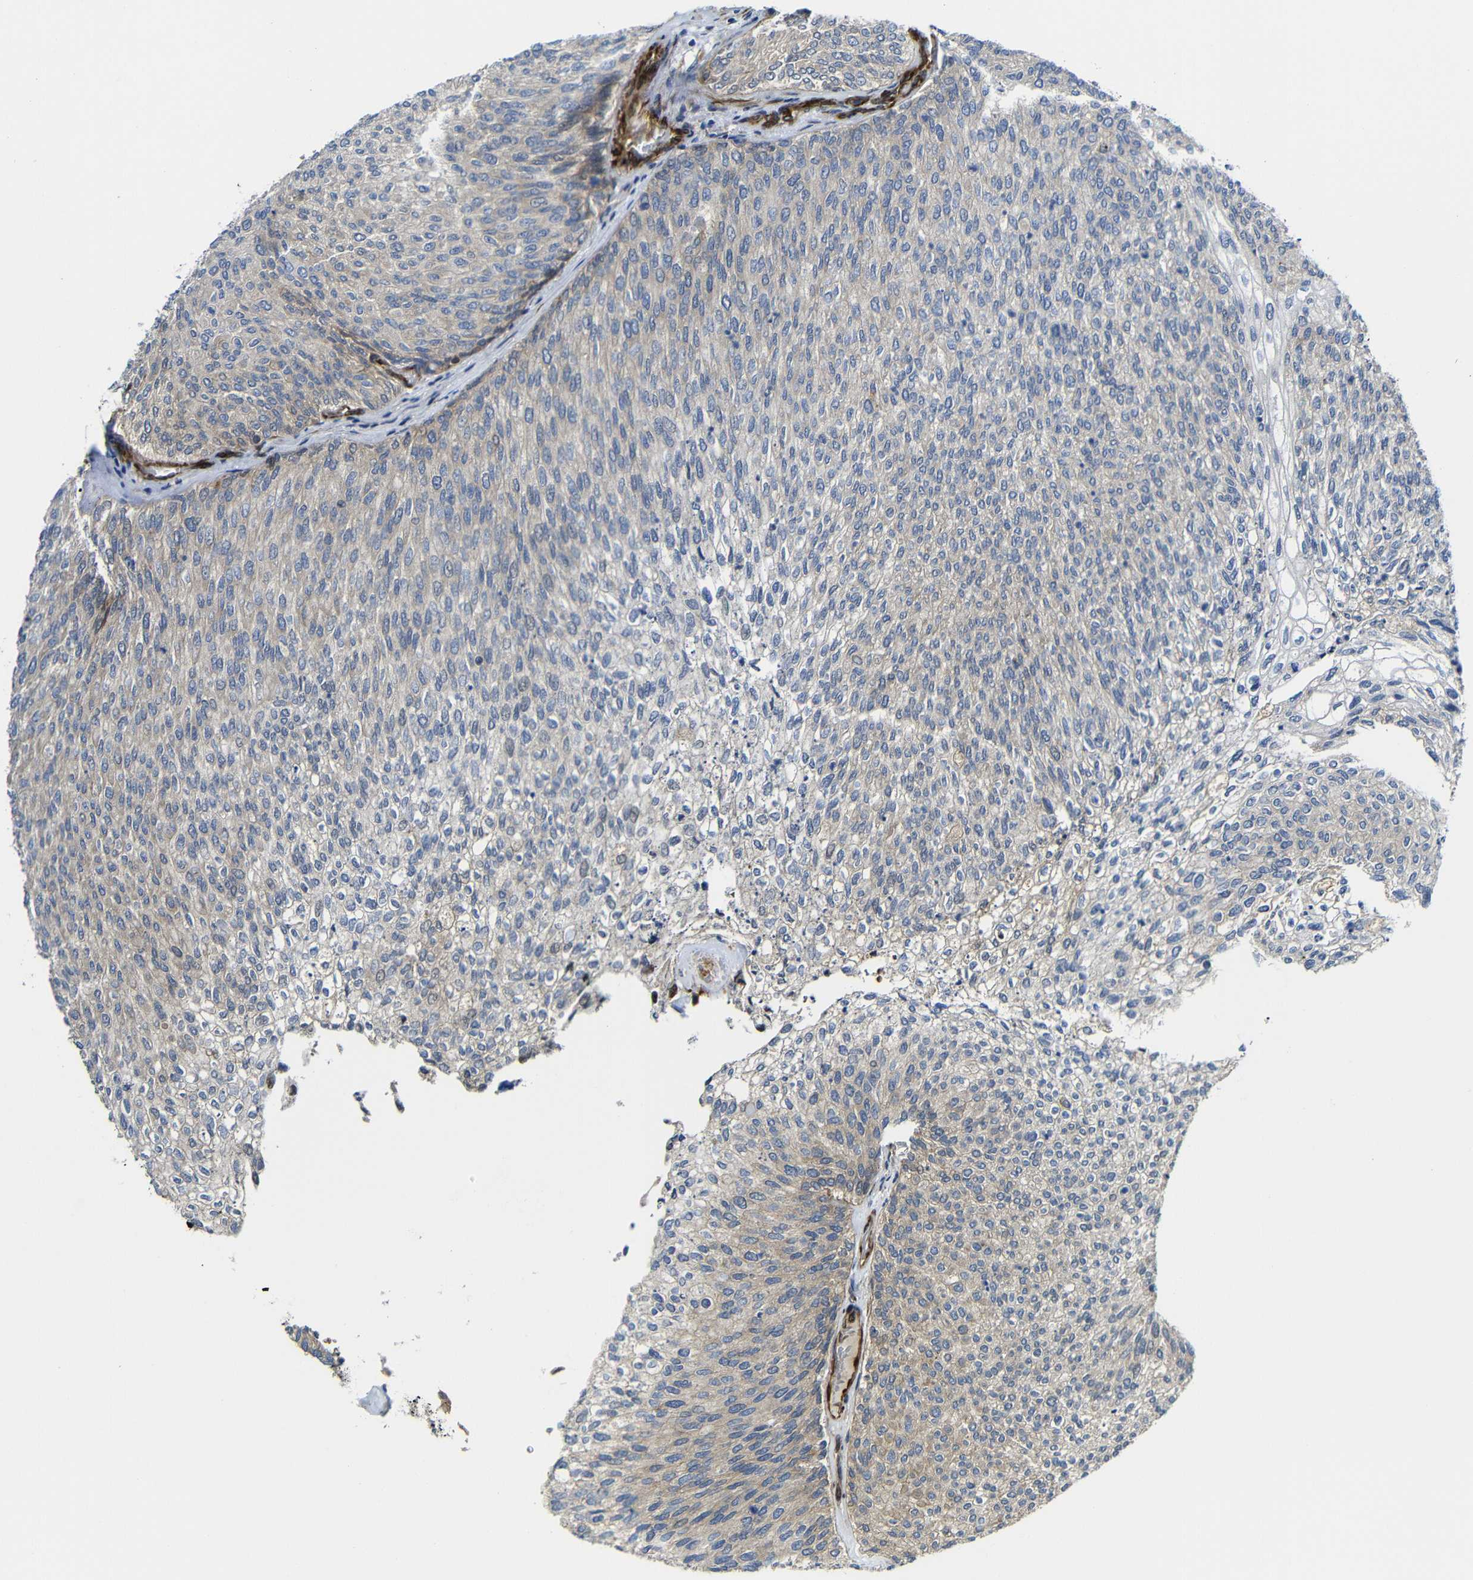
{"staining": {"intensity": "weak", "quantity": "<25%", "location": "cytoplasmic/membranous"}, "tissue": "urothelial cancer", "cell_type": "Tumor cells", "image_type": "cancer", "snomed": [{"axis": "morphology", "description": "Urothelial carcinoma, Low grade"}, {"axis": "topography", "description": "Urinary bladder"}], "caption": "Tumor cells show no significant protein positivity in low-grade urothelial carcinoma. Nuclei are stained in blue.", "gene": "PARP14", "patient": {"sex": "female", "age": 79}}